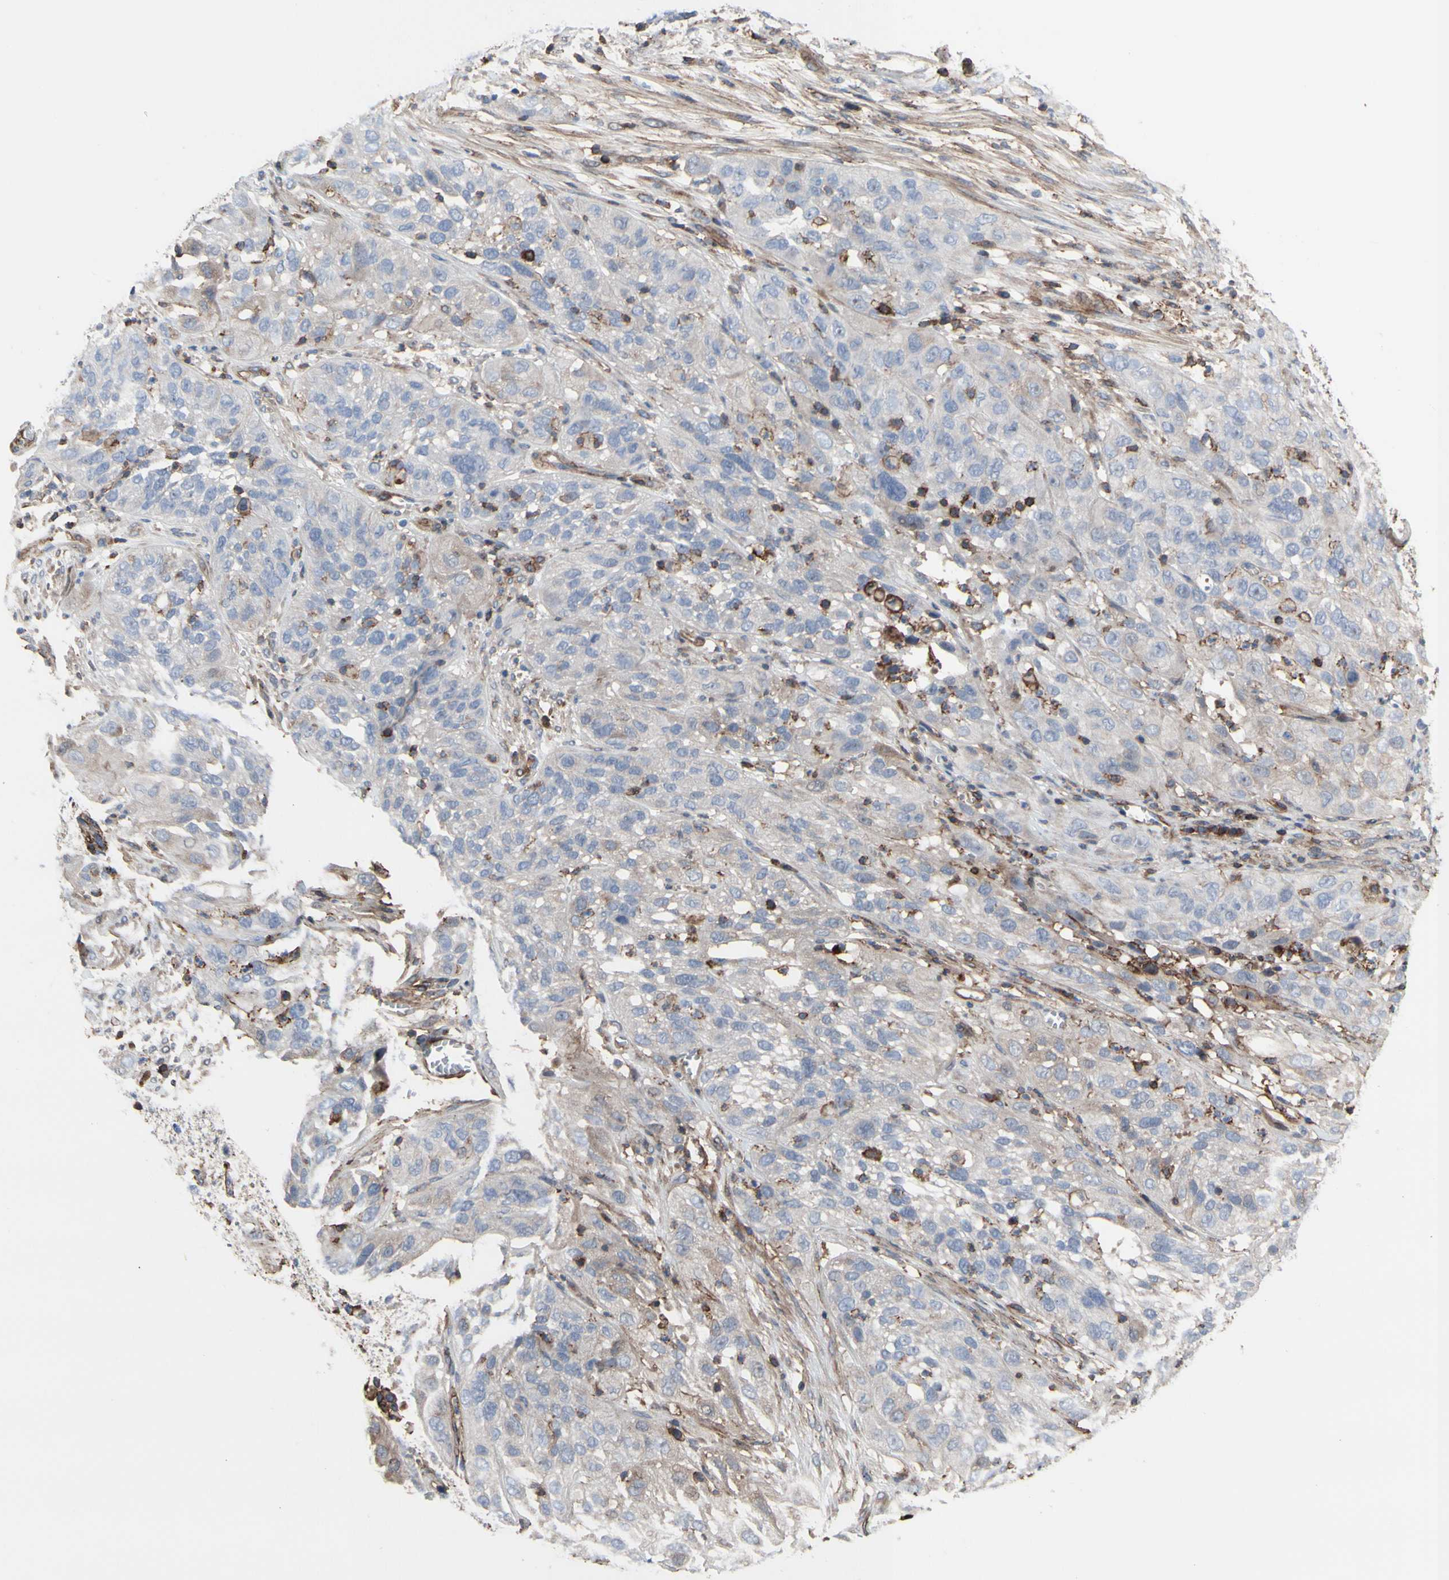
{"staining": {"intensity": "weak", "quantity": ">75%", "location": "cytoplasmic/membranous"}, "tissue": "cervical cancer", "cell_type": "Tumor cells", "image_type": "cancer", "snomed": [{"axis": "morphology", "description": "Squamous cell carcinoma, NOS"}, {"axis": "topography", "description": "Cervix"}], "caption": "Immunohistochemistry (IHC) micrograph of cervical cancer (squamous cell carcinoma) stained for a protein (brown), which exhibits low levels of weak cytoplasmic/membranous positivity in approximately >75% of tumor cells.", "gene": "ANXA6", "patient": {"sex": "female", "age": 32}}